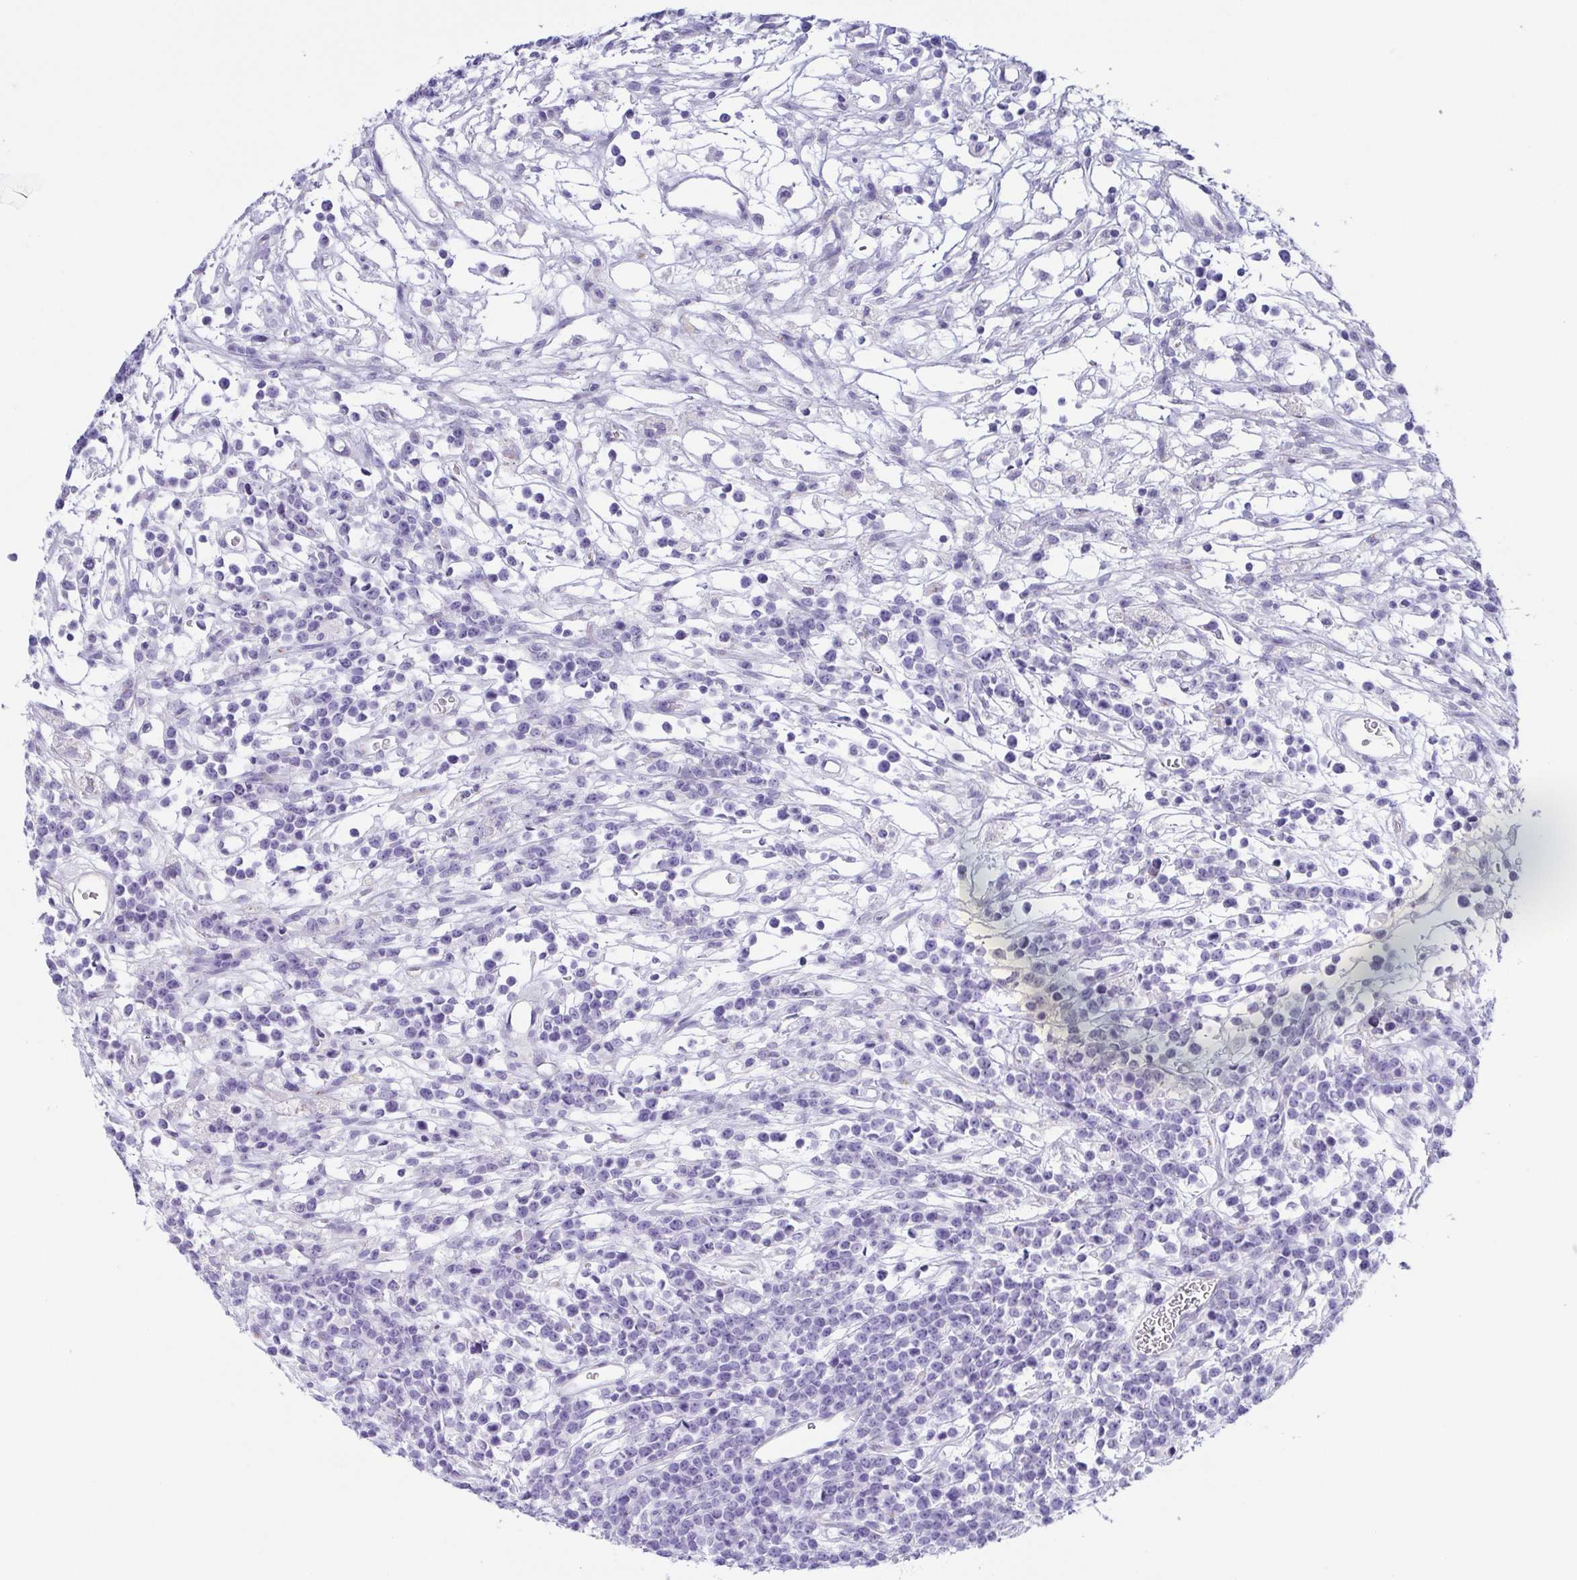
{"staining": {"intensity": "negative", "quantity": "none", "location": "none"}, "tissue": "lymphoma", "cell_type": "Tumor cells", "image_type": "cancer", "snomed": [{"axis": "morphology", "description": "Malignant lymphoma, non-Hodgkin's type, High grade"}, {"axis": "topography", "description": "Ovary"}], "caption": "Immunohistochemistry of lymphoma exhibits no positivity in tumor cells. (DAB immunohistochemistry, high magnification).", "gene": "LDLRAD1", "patient": {"sex": "female", "age": 56}}